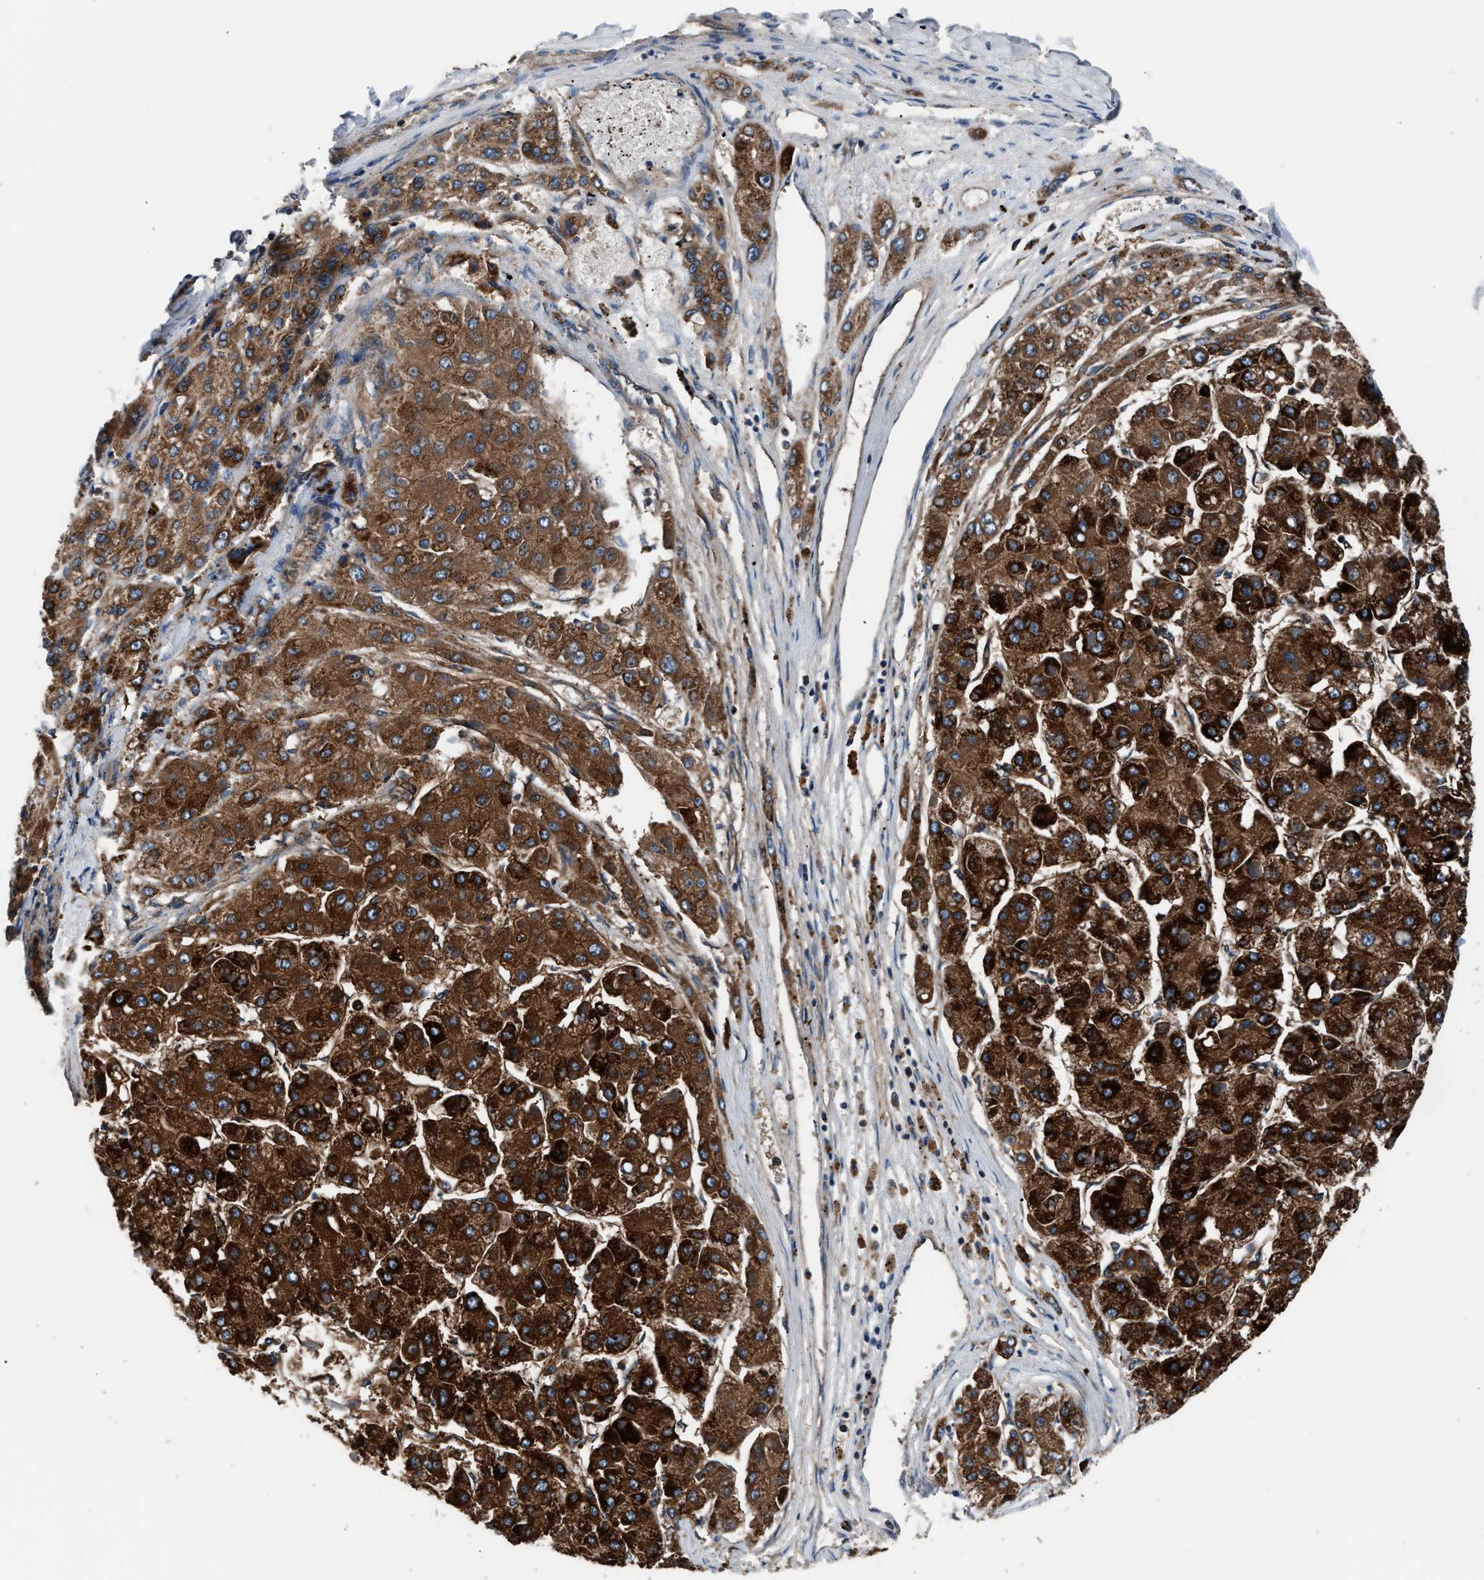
{"staining": {"intensity": "strong", "quantity": ">75%", "location": "cytoplasmic/membranous"}, "tissue": "liver cancer", "cell_type": "Tumor cells", "image_type": "cancer", "snomed": [{"axis": "morphology", "description": "Carcinoma, Hepatocellular, NOS"}, {"axis": "topography", "description": "Liver"}], "caption": "Immunohistochemical staining of liver cancer (hepatocellular carcinoma) reveals strong cytoplasmic/membranous protein expression in about >75% of tumor cells.", "gene": "GGCT", "patient": {"sex": "female", "age": 73}}